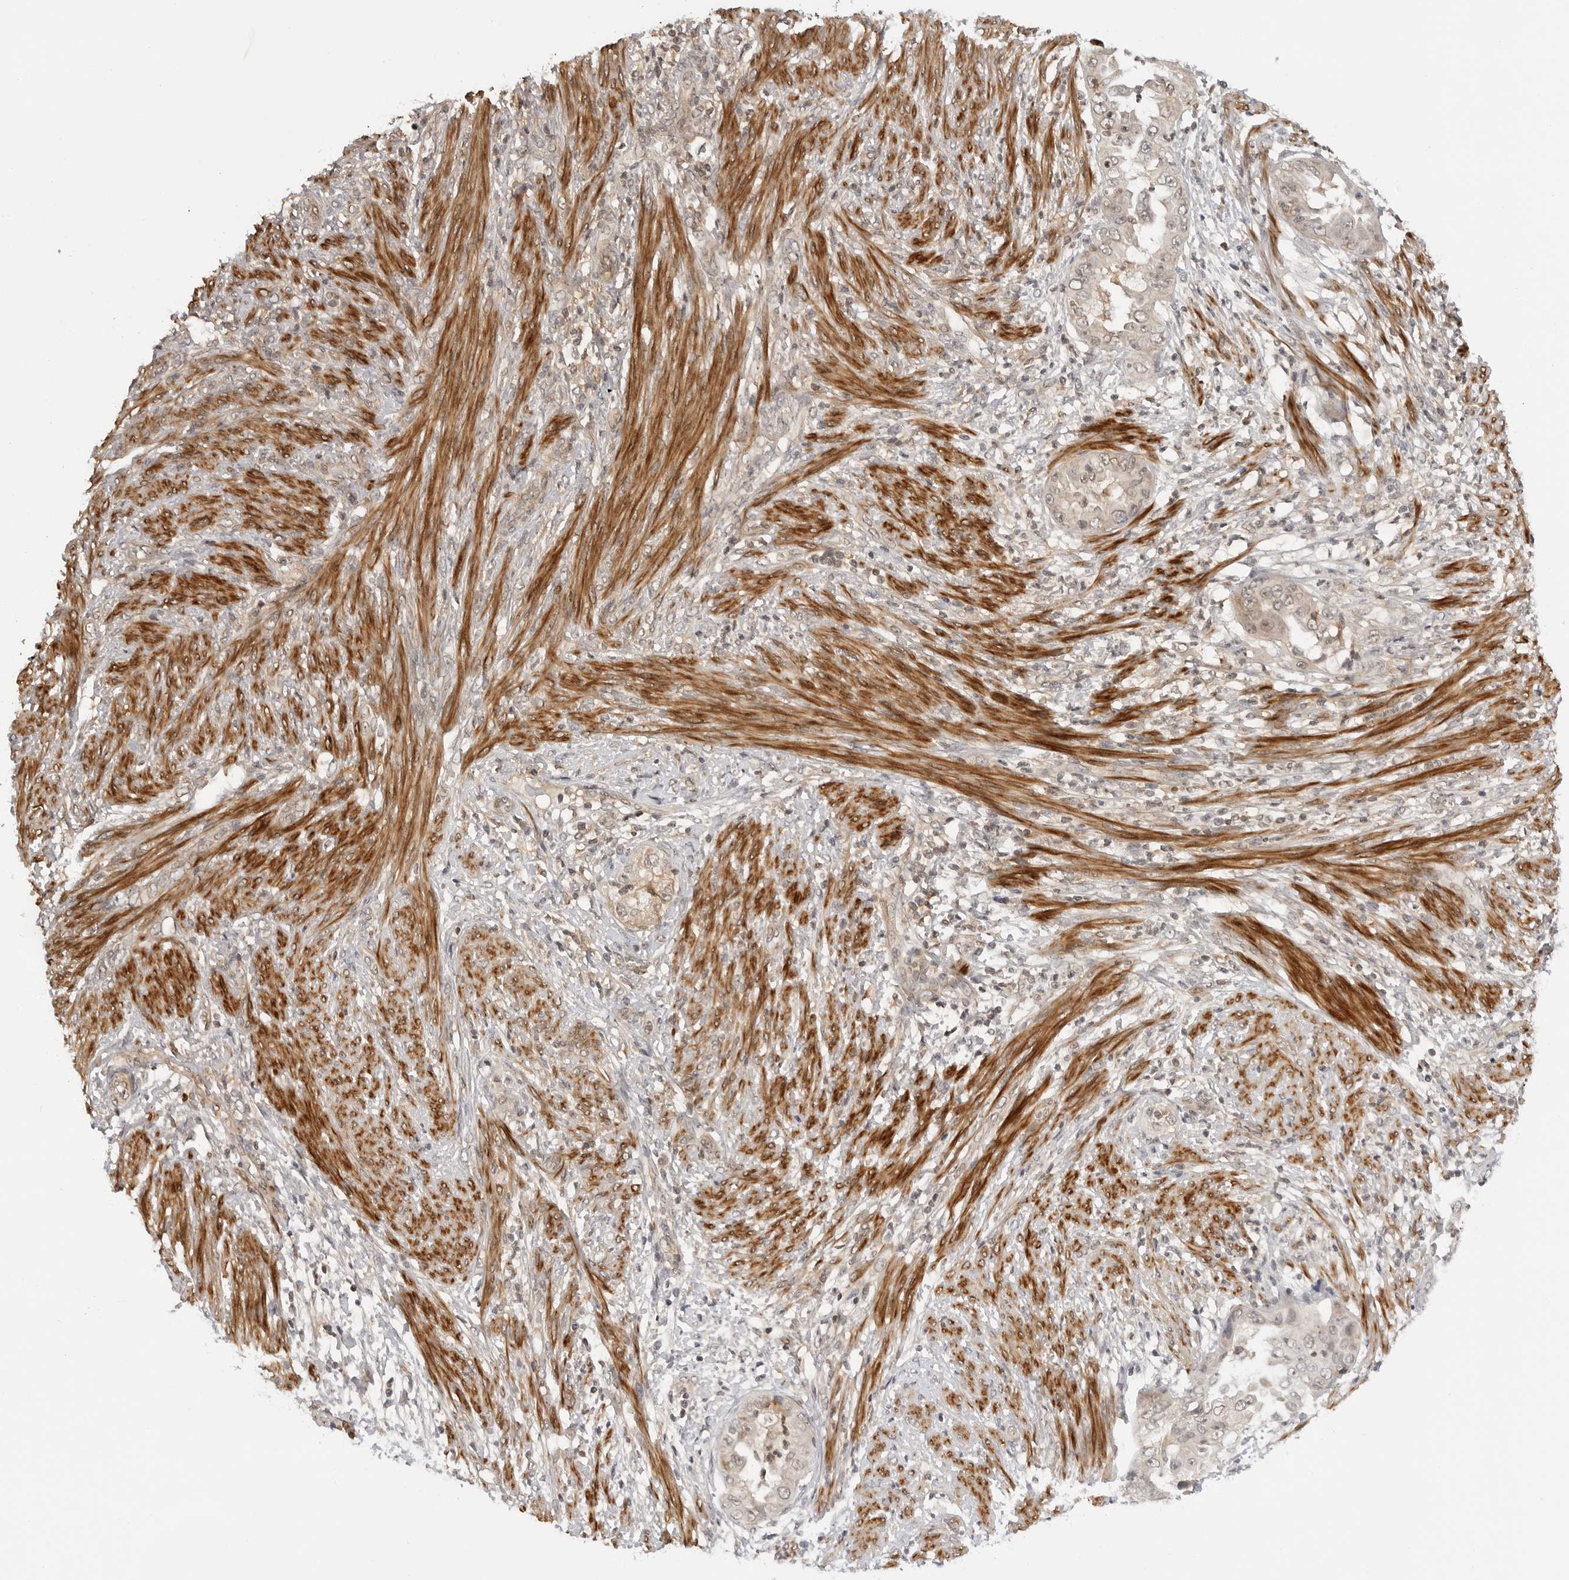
{"staining": {"intensity": "weak", "quantity": ">75%", "location": "cytoplasmic/membranous,nuclear"}, "tissue": "endometrial cancer", "cell_type": "Tumor cells", "image_type": "cancer", "snomed": [{"axis": "morphology", "description": "Adenocarcinoma, NOS"}, {"axis": "topography", "description": "Endometrium"}], "caption": "This is an image of immunohistochemistry (IHC) staining of endometrial cancer, which shows weak expression in the cytoplasmic/membranous and nuclear of tumor cells.", "gene": "MAP2K5", "patient": {"sex": "female", "age": 85}}